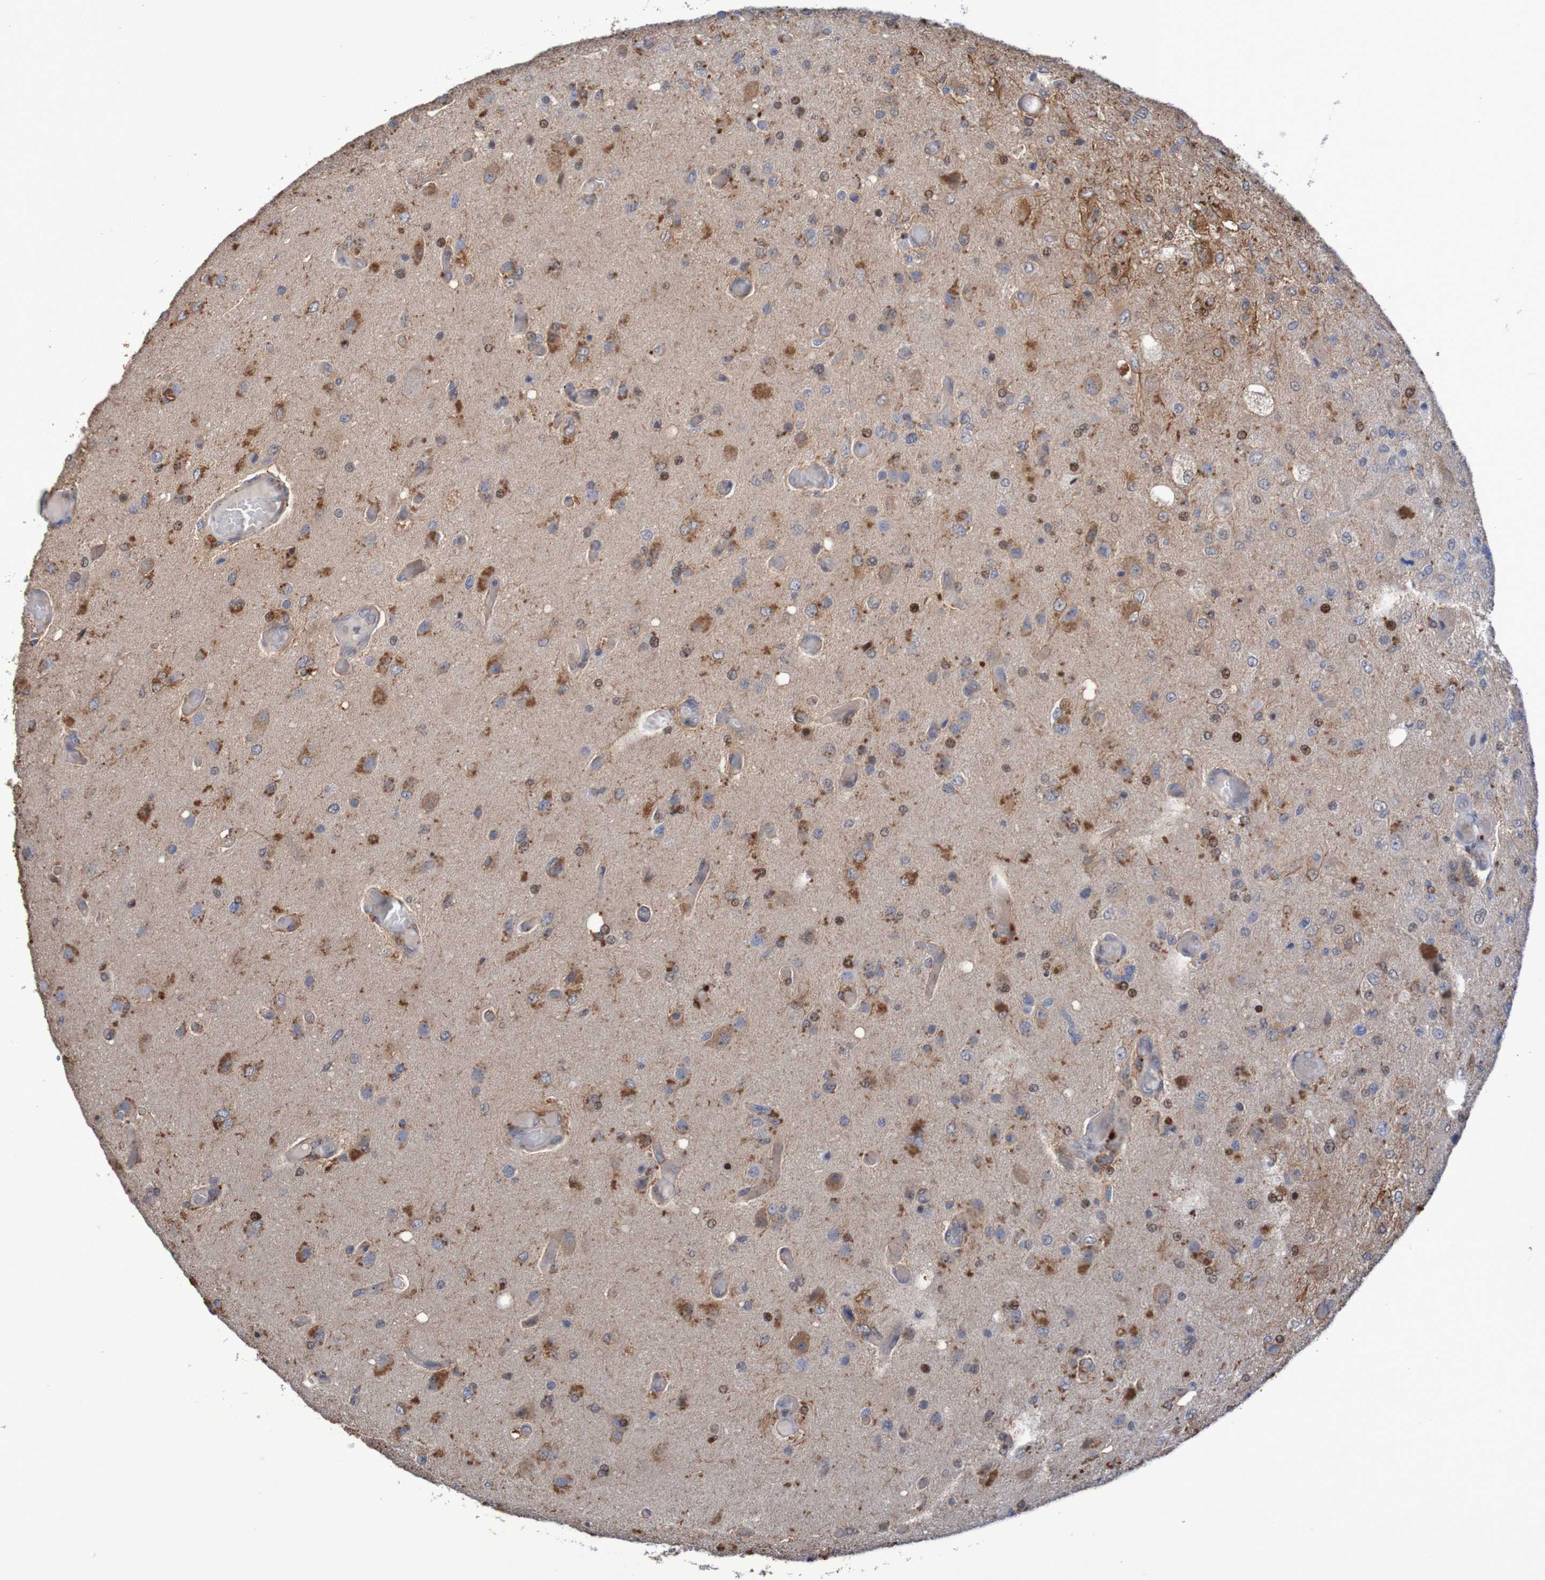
{"staining": {"intensity": "moderate", "quantity": "25%-75%", "location": "cytoplasmic/membranous,nuclear"}, "tissue": "glioma", "cell_type": "Tumor cells", "image_type": "cancer", "snomed": [{"axis": "morphology", "description": "Normal tissue, NOS"}, {"axis": "morphology", "description": "Glioma, malignant, High grade"}, {"axis": "topography", "description": "Cerebral cortex"}], "caption": "A brown stain labels moderate cytoplasmic/membranous and nuclear positivity of a protein in human high-grade glioma (malignant) tumor cells. The protein of interest is shown in brown color, while the nuclei are stained blue.", "gene": "FBP2", "patient": {"sex": "male", "age": 77}}